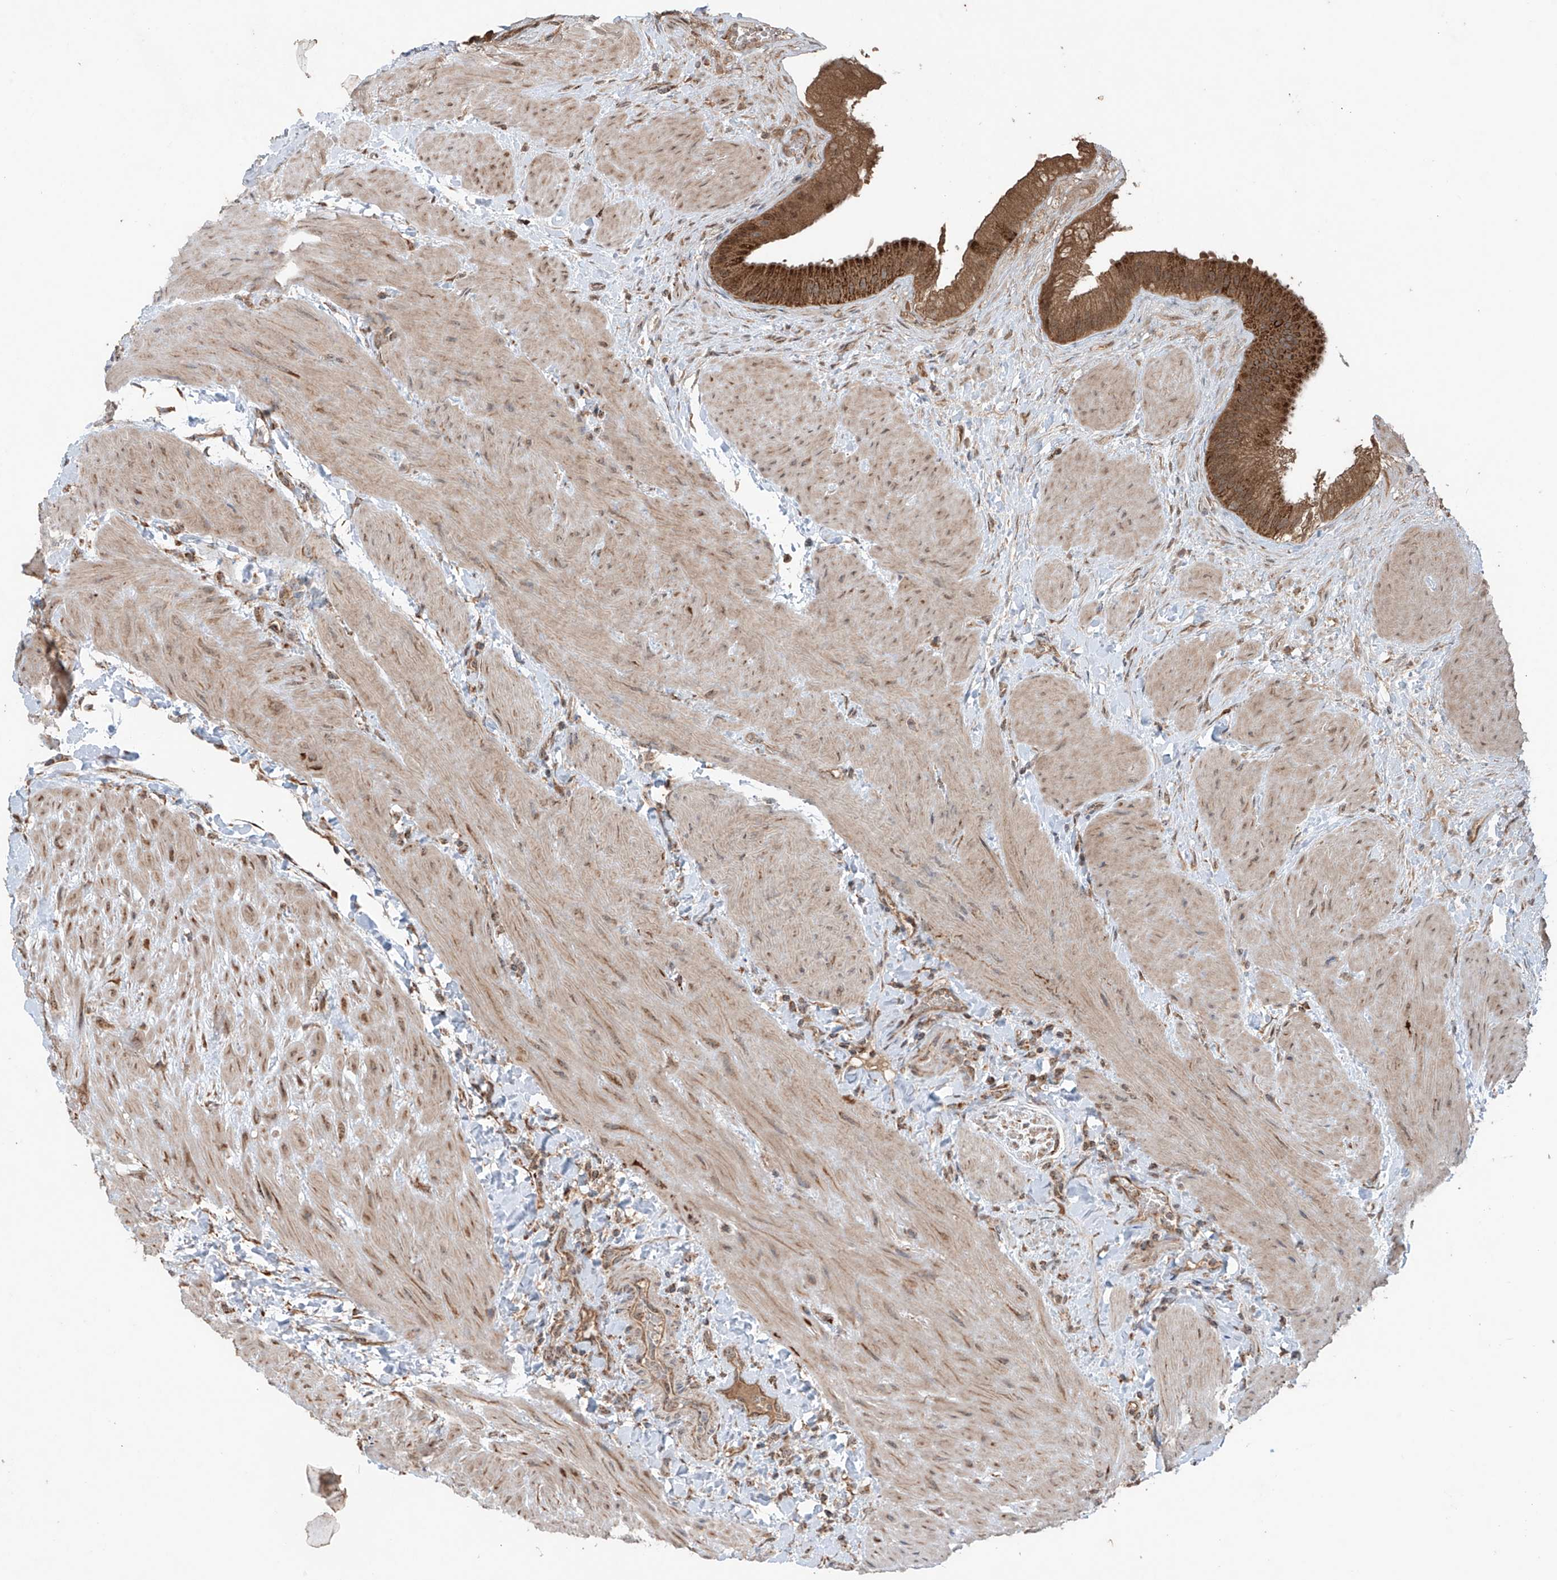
{"staining": {"intensity": "strong", "quantity": ">75%", "location": "cytoplasmic/membranous"}, "tissue": "gallbladder", "cell_type": "Glandular cells", "image_type": "normal", "snomed": [{"axis": "morphology", "description": "Normal tissue, NOS"}, {"axis": "topography", "description": "Gallbladder"}], "caption": "A histopathology image showing strong cytoplasmic/membranous expression in approximately >75% of glandular cells in normal gallbladder, as visualized by brown immunohistochemical staining.", "gene": "SAMD3", "patient": {"sex": "male", "age": 55}}